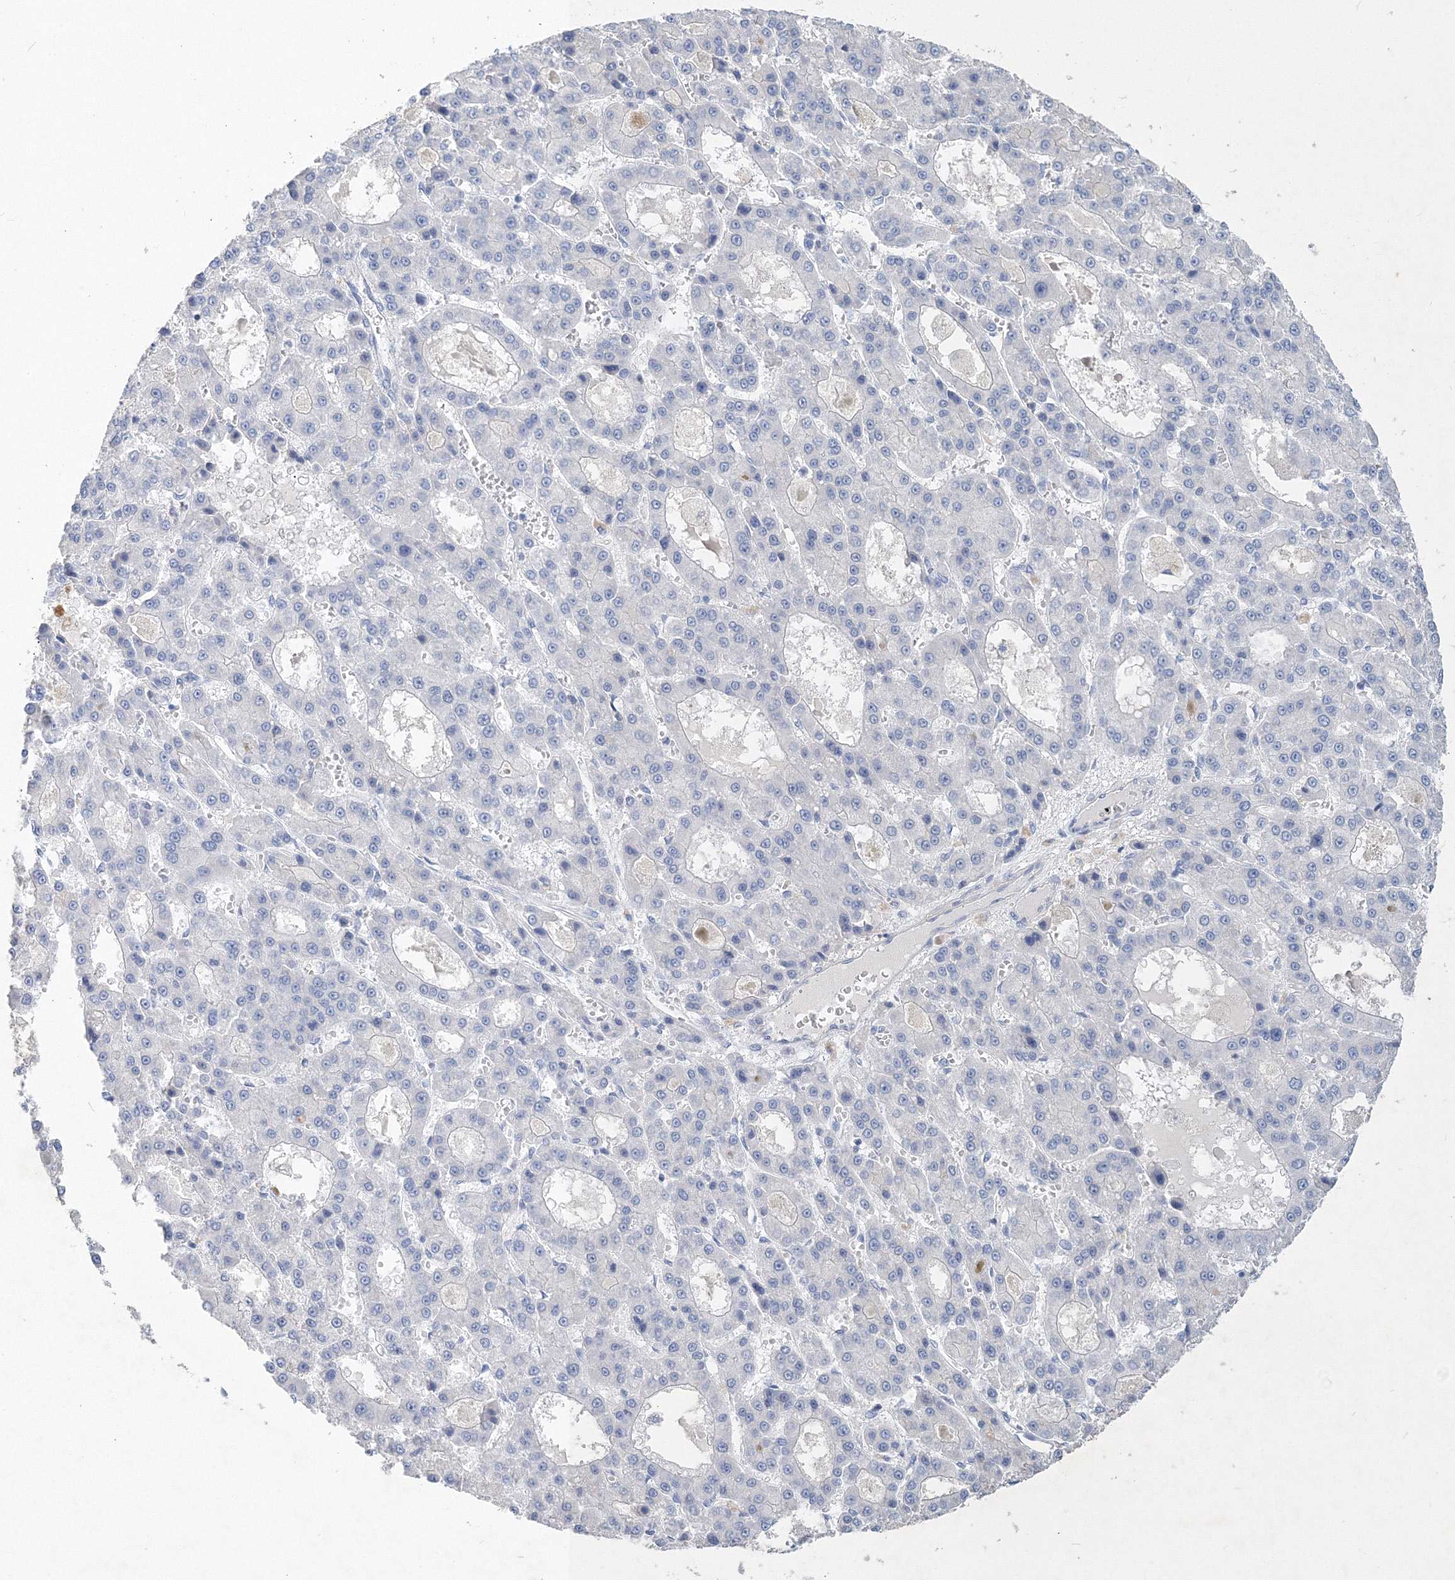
{"staining": {"intensity": "negative", "quantity": "none", "location": "none"}, "tissue": "liver cancer", "cell_type": "Tumor cells", "image_type": "cancer", "snomed": [{"axis": "morphology", "description": "Carcinoma, Hepatocellular, NOS"}, {"axis": "topography", "description": "Liver"}], "caption": "This is an immunohistochemistry (IHC) histopathology image of hepatocellular carcinoma (liver). There is no expression in tumor cells.", "gene": "OSBPL6", "patient": {"sex": "male", "age": 70}}